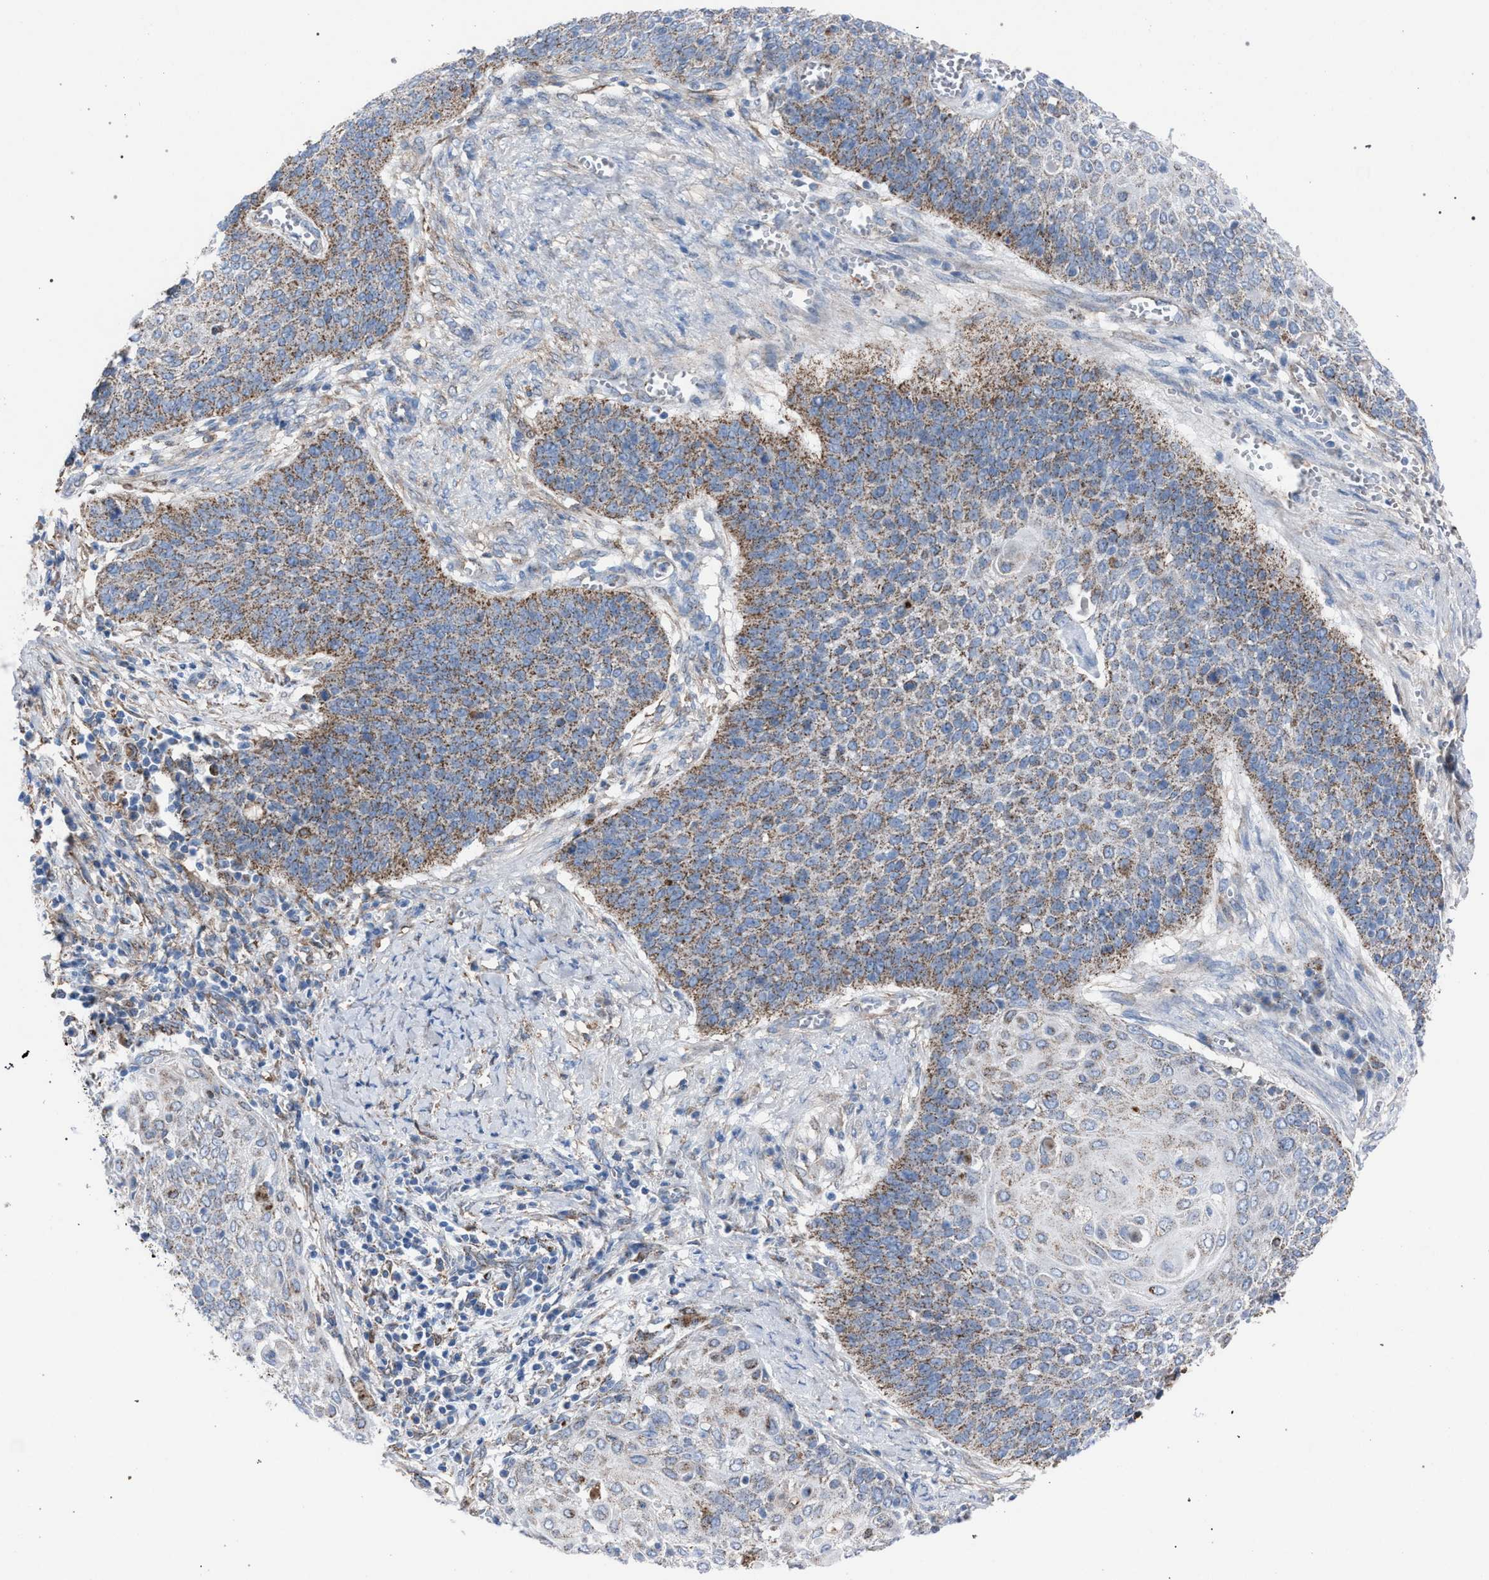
{"staining": {"intensity": "moderate", "quantity": ">75%", "location": "cytoplasmic/membranous"}, "tissue": "cervical cancer", "cell_type": "Tumor cells", "image_type": "cancer", "snomed": [{"axis": "morphology", "description": "Squamous cell carcinoma, NOS"}, {"axis": "topography", "description": "Cervix"}], "caption": "IHC photomicrograph of neoplastic tissue: cervical squamous cell carcinoma stained using immunohistochemistry reveals medium levels of moderate protein expression localized specifically in the cytoplasmic/membranous of tumor cells, appearing as a cytoplasmic/membranous brown color.", "gene": "HSD17B4", "patient": {"sex": "female", "age": 39}}